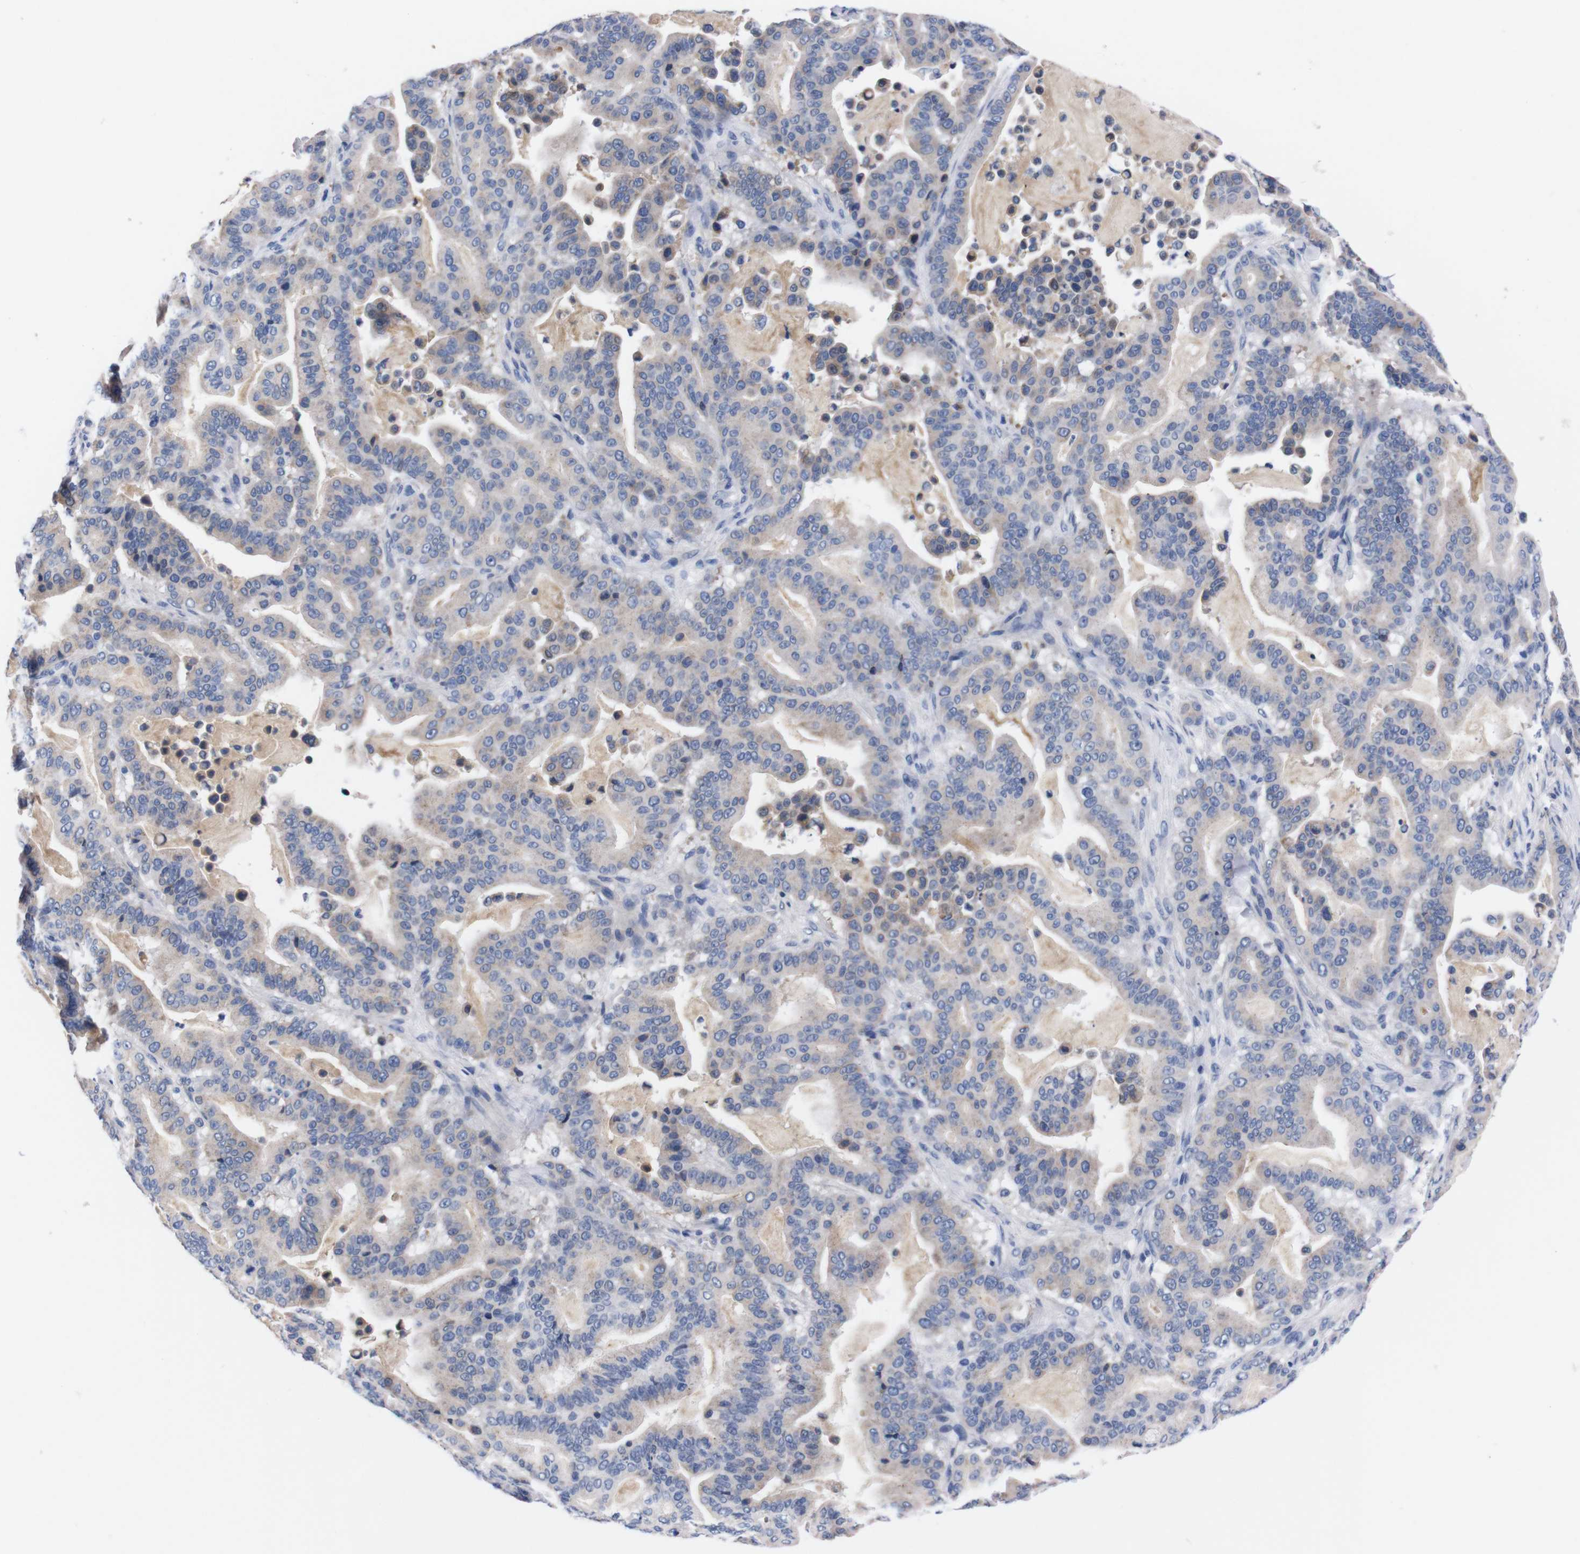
{"staining": {"intensity": "weak", "quantity": "<25%", "location": "cytoplasmic/membranous"}, "tissue": "pancreatic cancer", "cell_type": "Tumor cells", "image_type": "cancer", "snomed": [{"axis": "morphology", "description": "Adenocarcinoma, NOS"}, {"axis": "topography", "description": "Pancreas"}], "caption": "This is an immunohistochemistry micrograph of human pancreatic cancer (adenocarcinoma). There is no staining in tumor cells.", "gene": "FAM210A", "patient": {"sex": "male", "age": 63}}